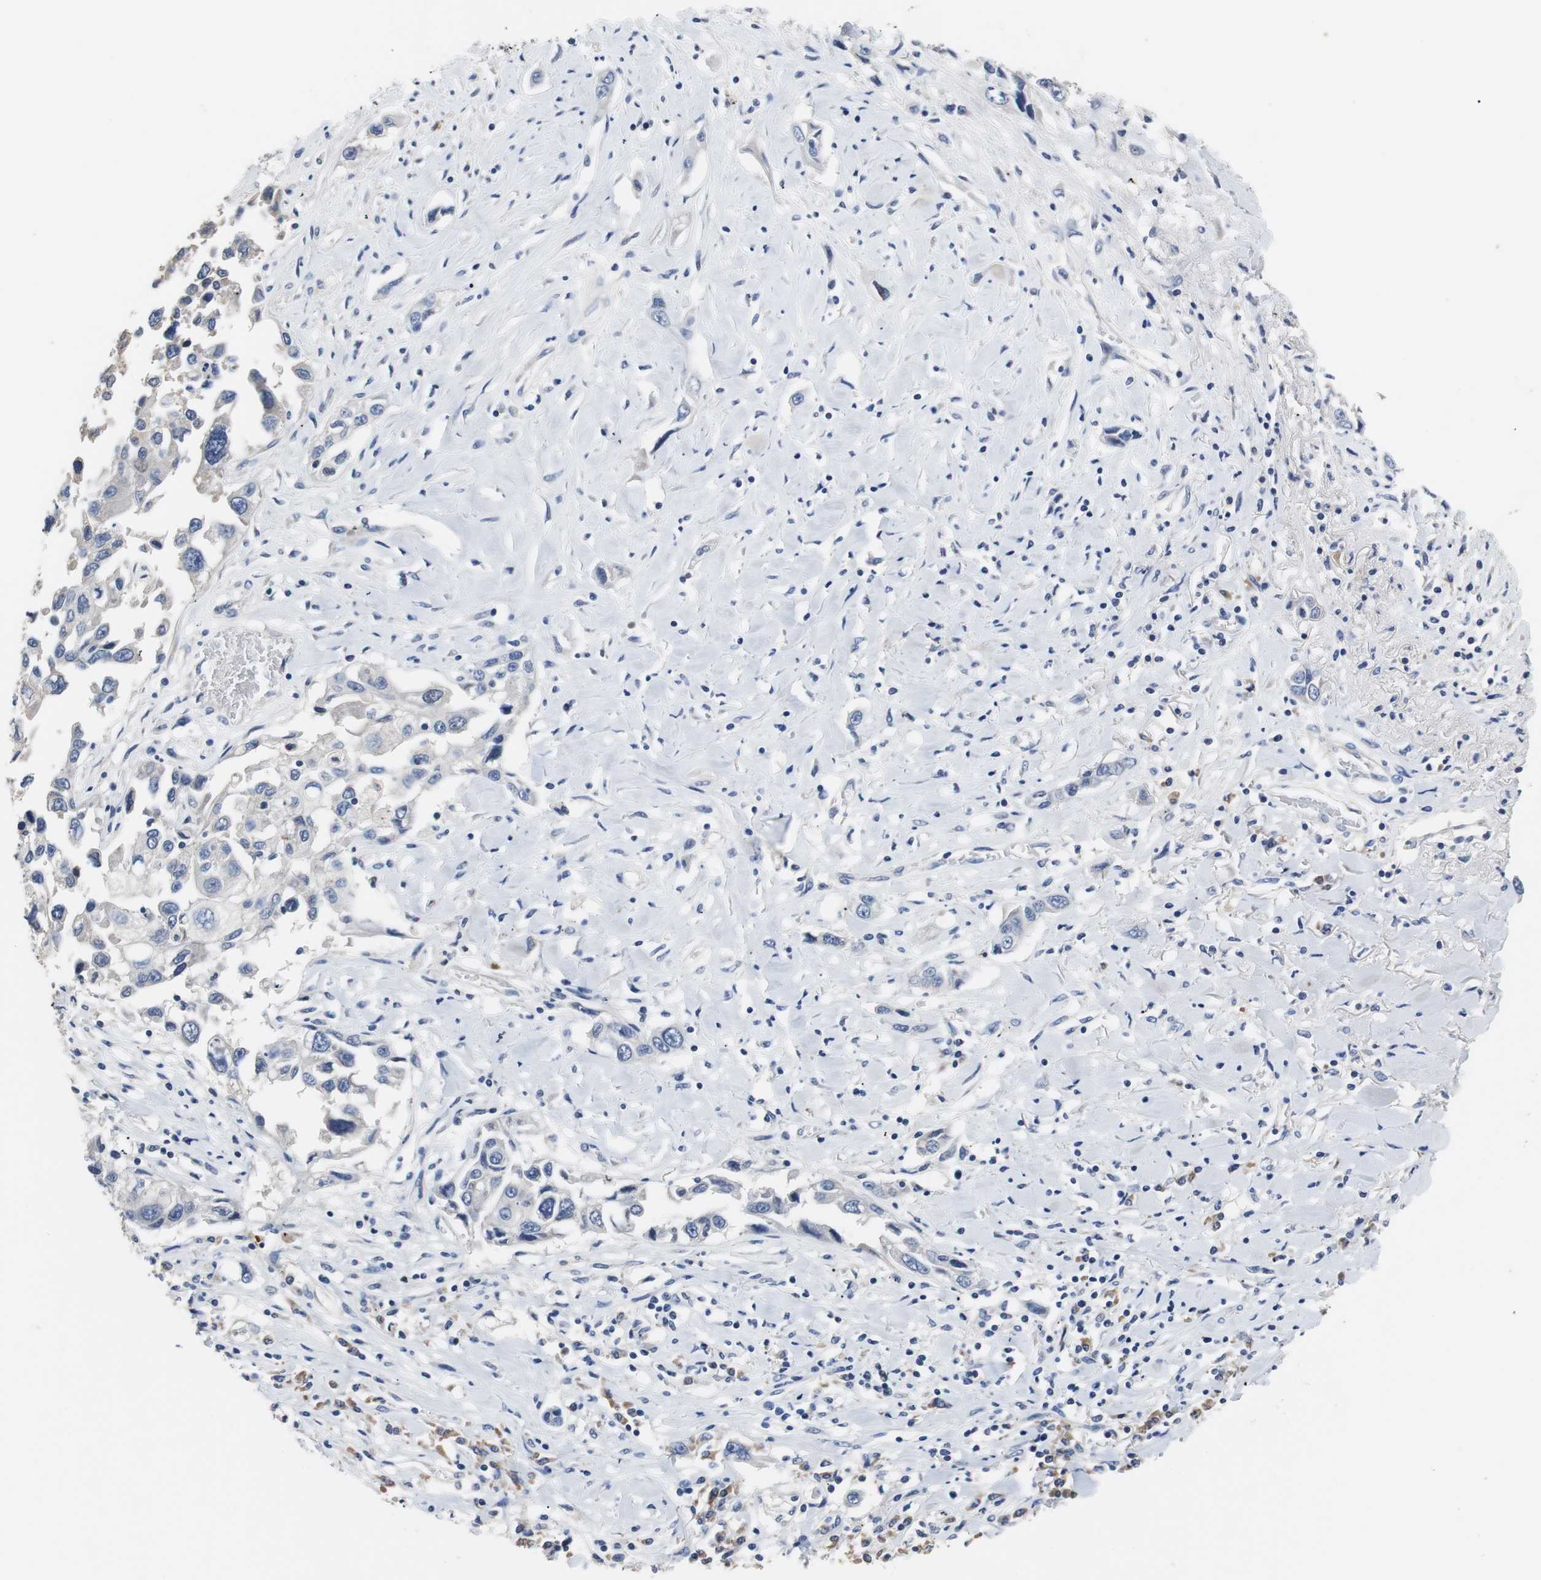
{"staining": {"intensity": "negative", "quantity": "none", "location": "none"}, "tissue": "lung cancer", "cell_type": "Tumor cells", "image_type": "cancer", "snomed": [{"axis": "morphology", "description": "Squamous cell carcinoma, NOS"}, {"axis": "topography", "description": "Lung"}], "caption": "High power microscopy micrograph of an immunohistochemistry (IHC) image of lung squamous cell carcinoma, revealing no significant expression in tumor cells. (Stains: DAB (3,3'-diaminobenzidine) IHC with hematoxylin counter stain, Microscopy: brightfield microscopy at high magnification).", "gene": "PCK1", "patient": {"sex": "male", "age": 71}}